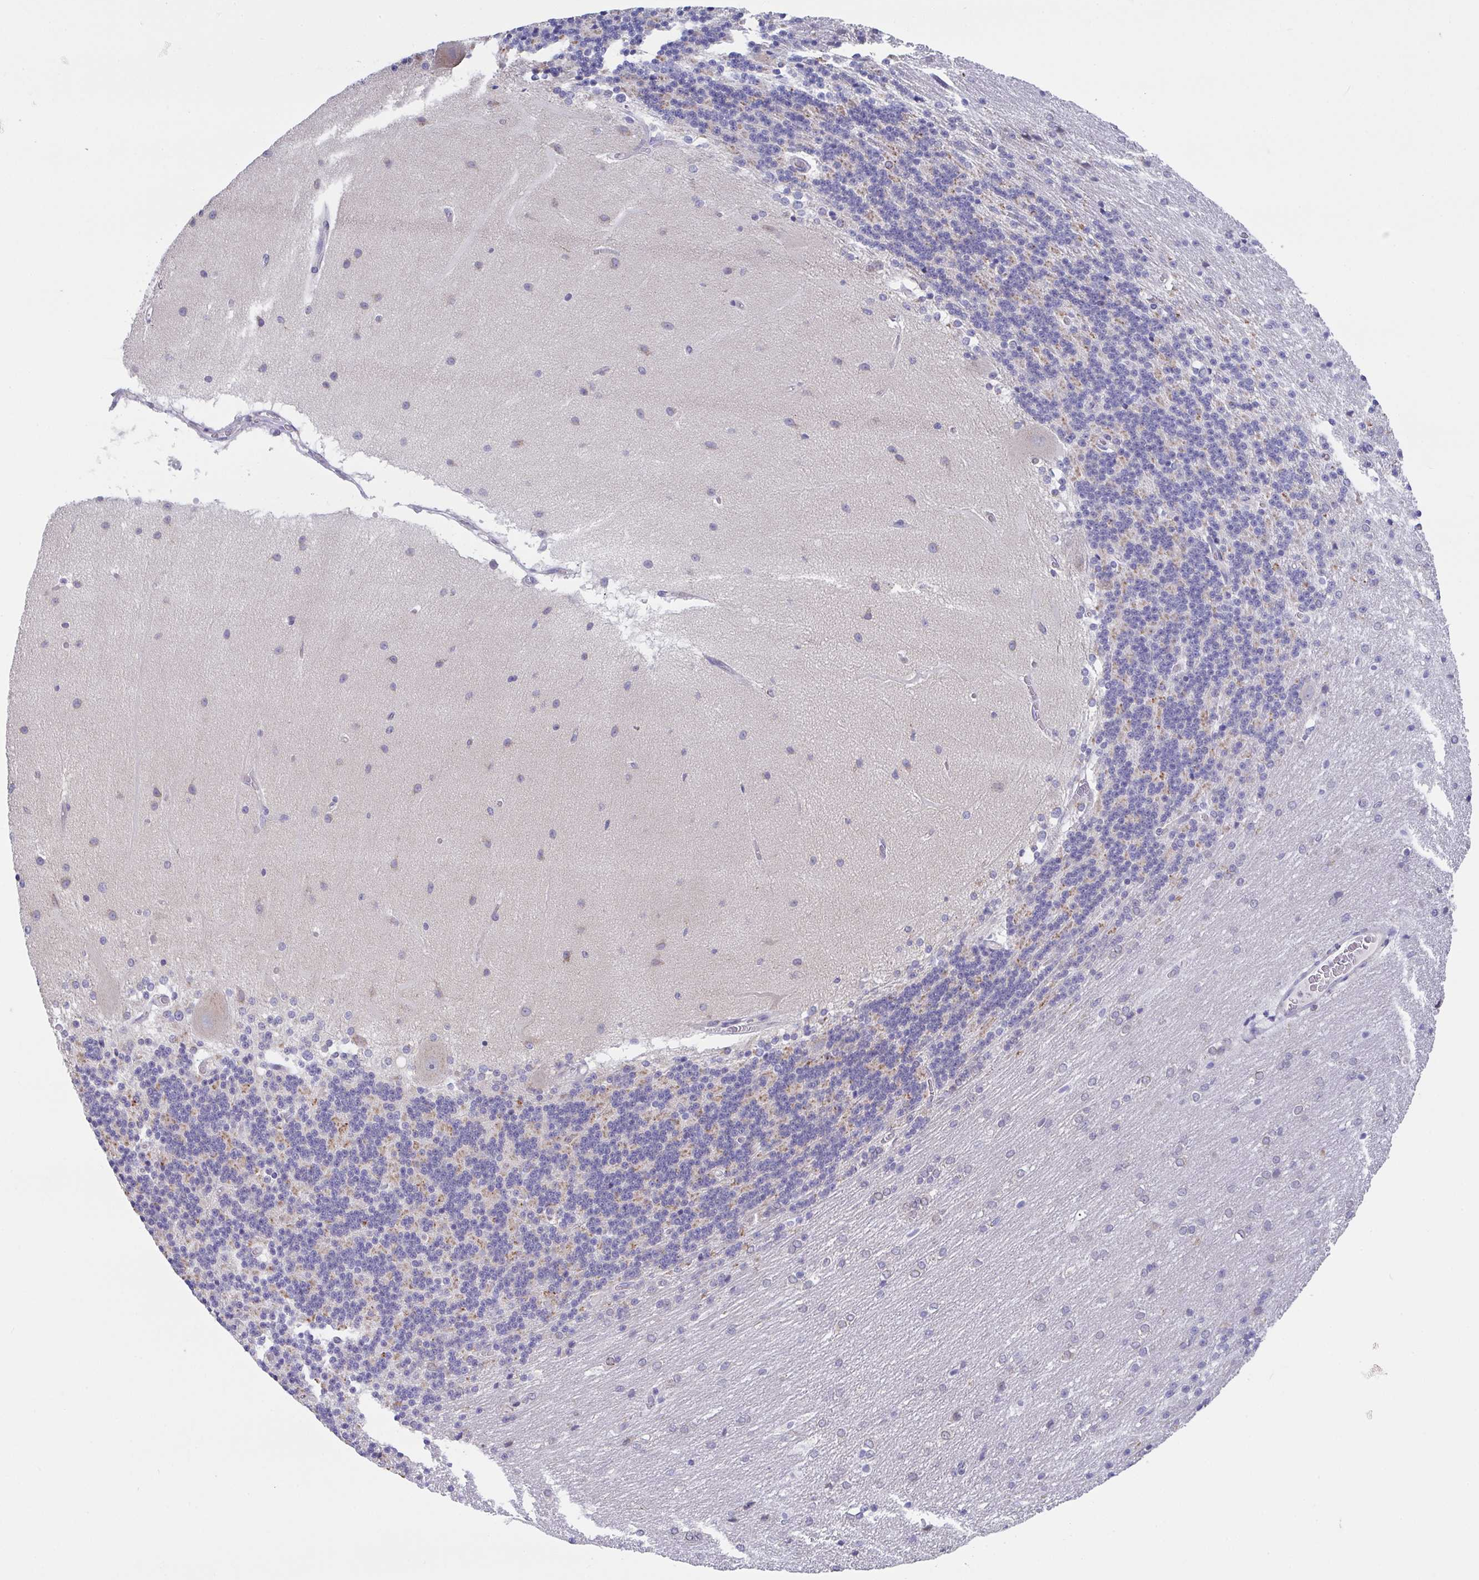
{"staining": {"intensity": "negative", "quantity": "none", "location": "none"}, "tissue": "cerebellum", "cell_type": "Cells in granular layer", "image_type": "normal", "snomed": [{"axis": "morphology", "description": "Normal tissue, NOS"}, {"axis": "topography", "description": "Cerebellum"}], "caption": "High power microscopy histopathology image of an immunohistochemistry (IHC) histopathology image of benign cerebellum, revealing no significant positivity in cells in granular layer.", "gene": "PROSER3", "patient": {"sex": "female", "age": 54}}